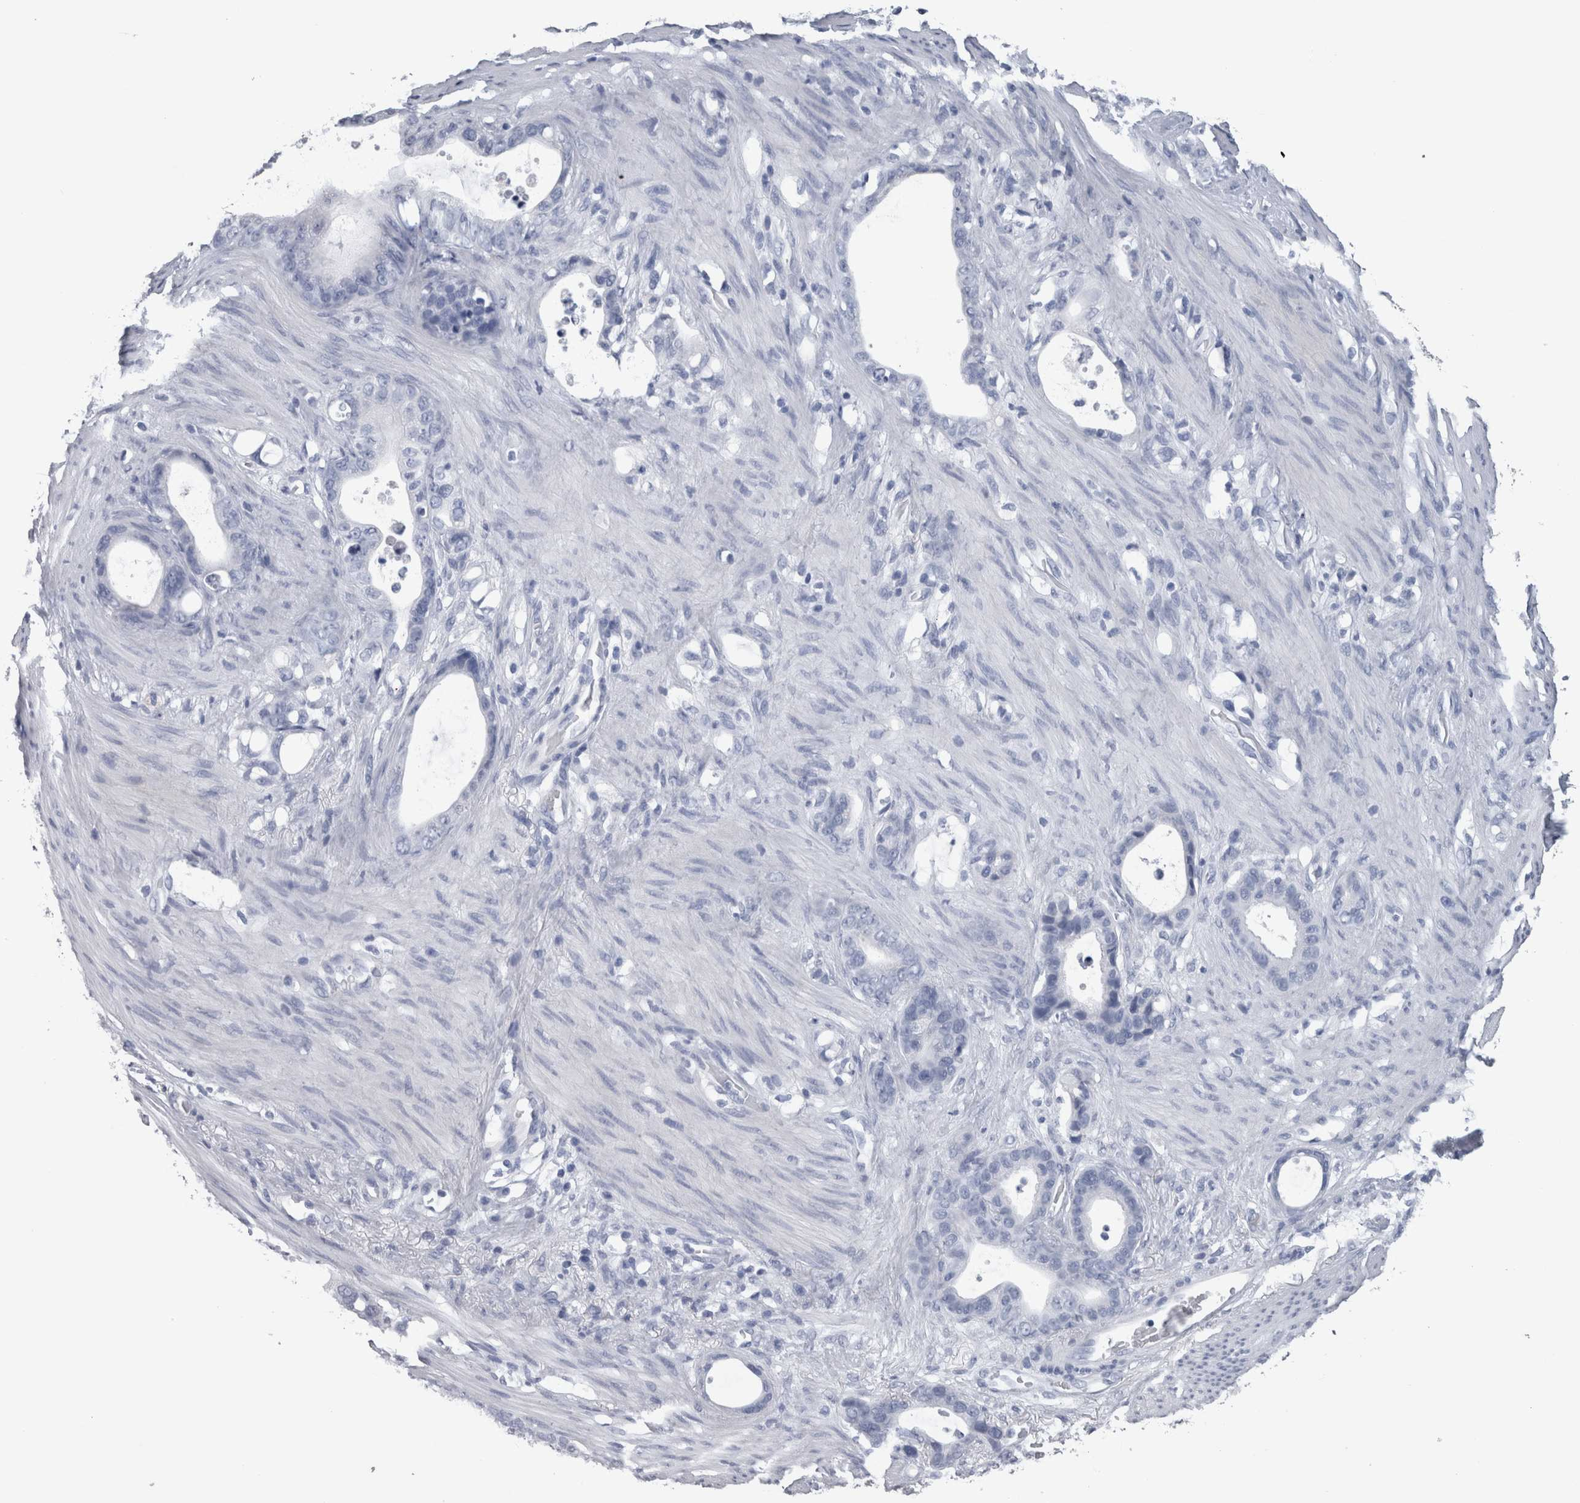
{"staining": {"intensity": "negative", "quantity": "none", "location": "none"}, "tissue": "stomach cancer", "cell_type": "Tumor cells", "image_type": "cancer", "snomed": [{"axis": "morphology", "description": "Adenocarcinoma, NOS"}, {"axis": "topography", "description": "Stomach"}], "caption": "A high-resolution histopathology image shows immunohistochemistry staining of stomach cancer, which exhibits no significant expression in tumor cells.", "gene": "CA8", "patient": {"sex": "female", "age": 75}}